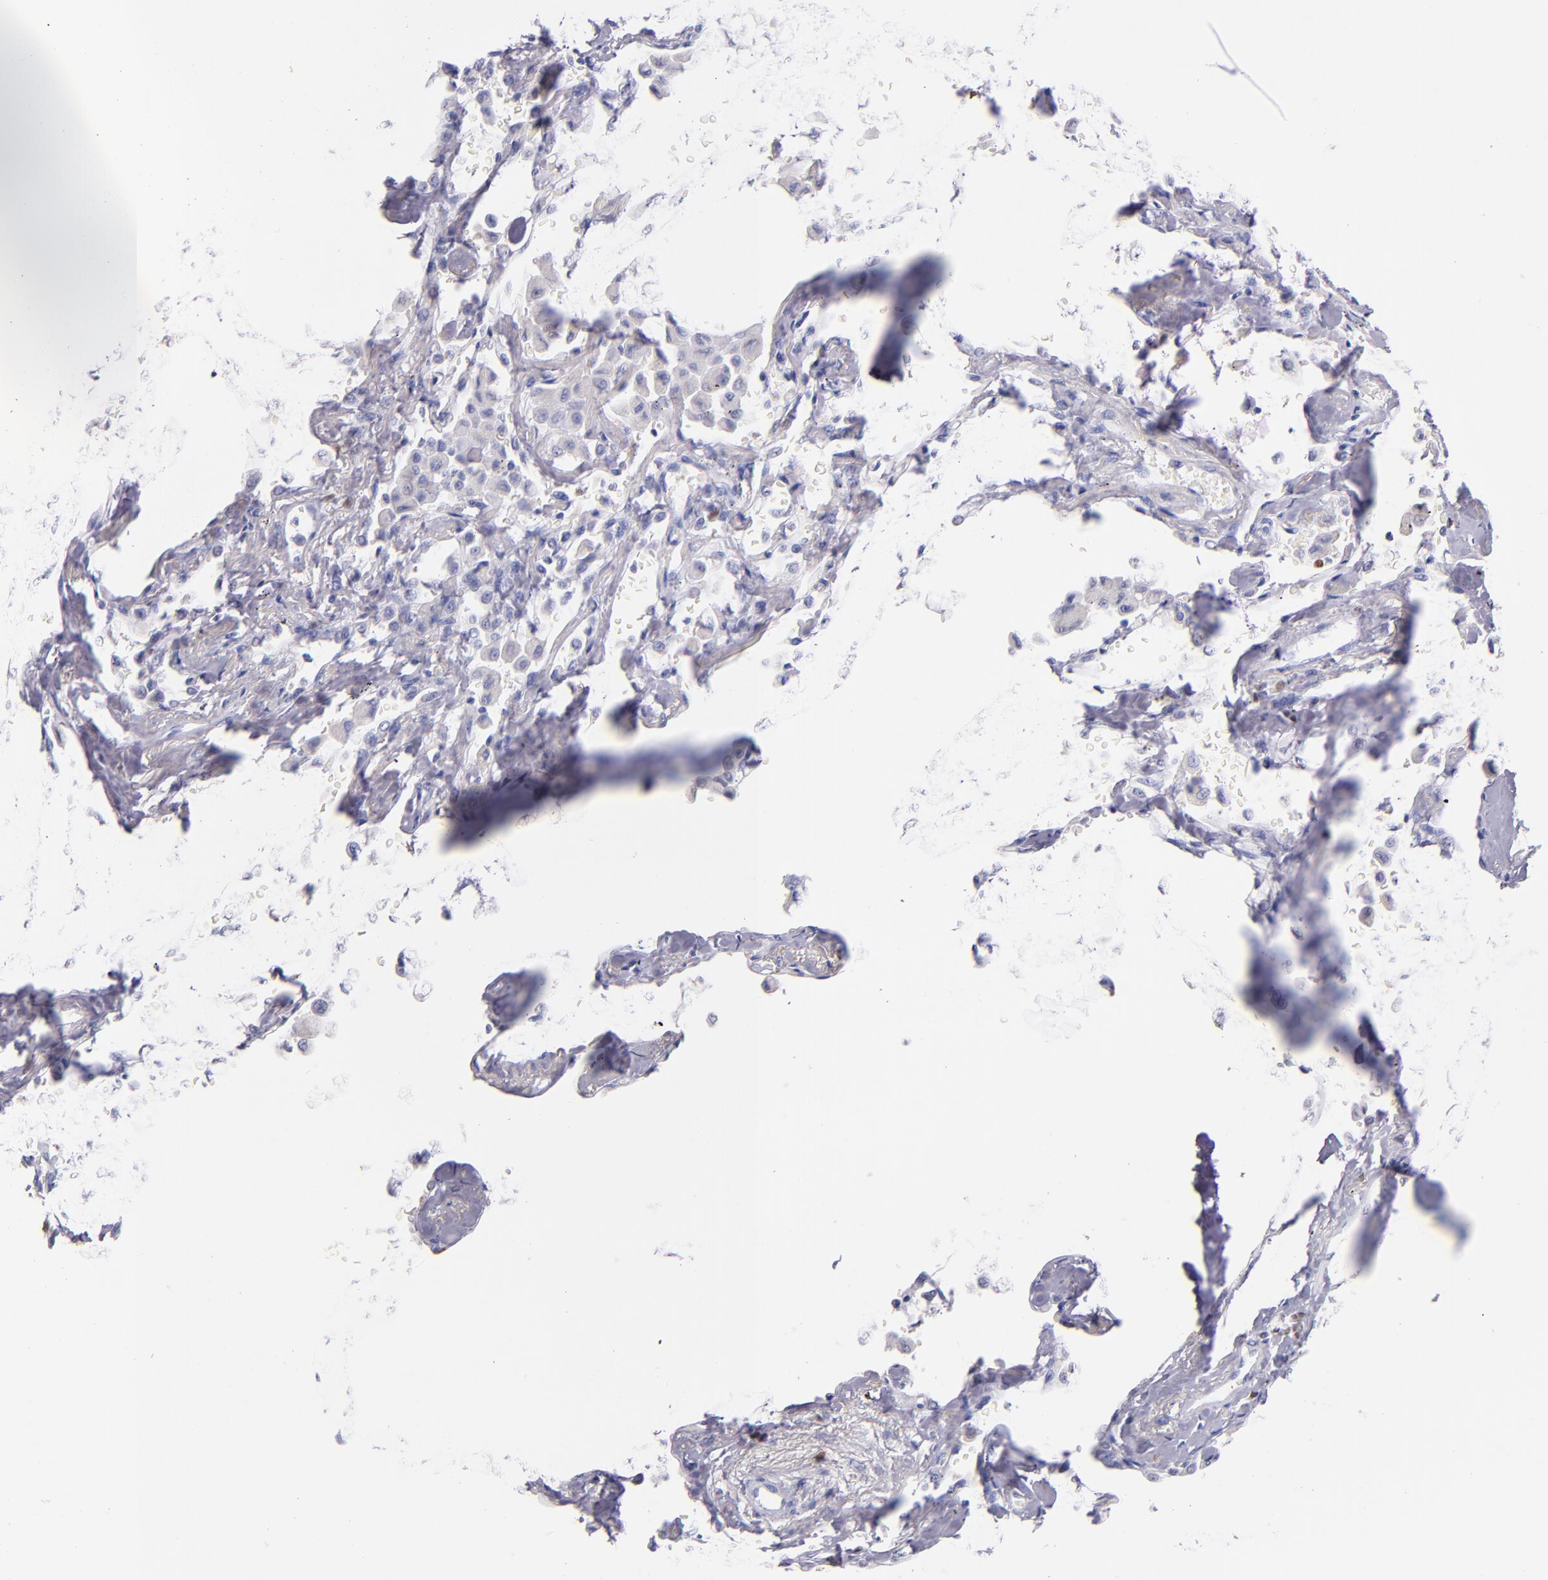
{"staining": {"intensity": "negative", "quantity": "none", "location": "none"}, "tissue": "lung cancer", "cell_type": "Tumor cells", "image_type": "cancer", "snomed": [{"axis": "morphology", "description": "Adenocarcinoma, NOS"}, {"axis": "topography", "description": "Lung"}], "caption": "Immunohistochemistry (IHC) of lung adenocarcinoma demonstrates no expression in tumor cells.", "gene": "IRF4", "patient": {"sex": "female", "age": 64}}